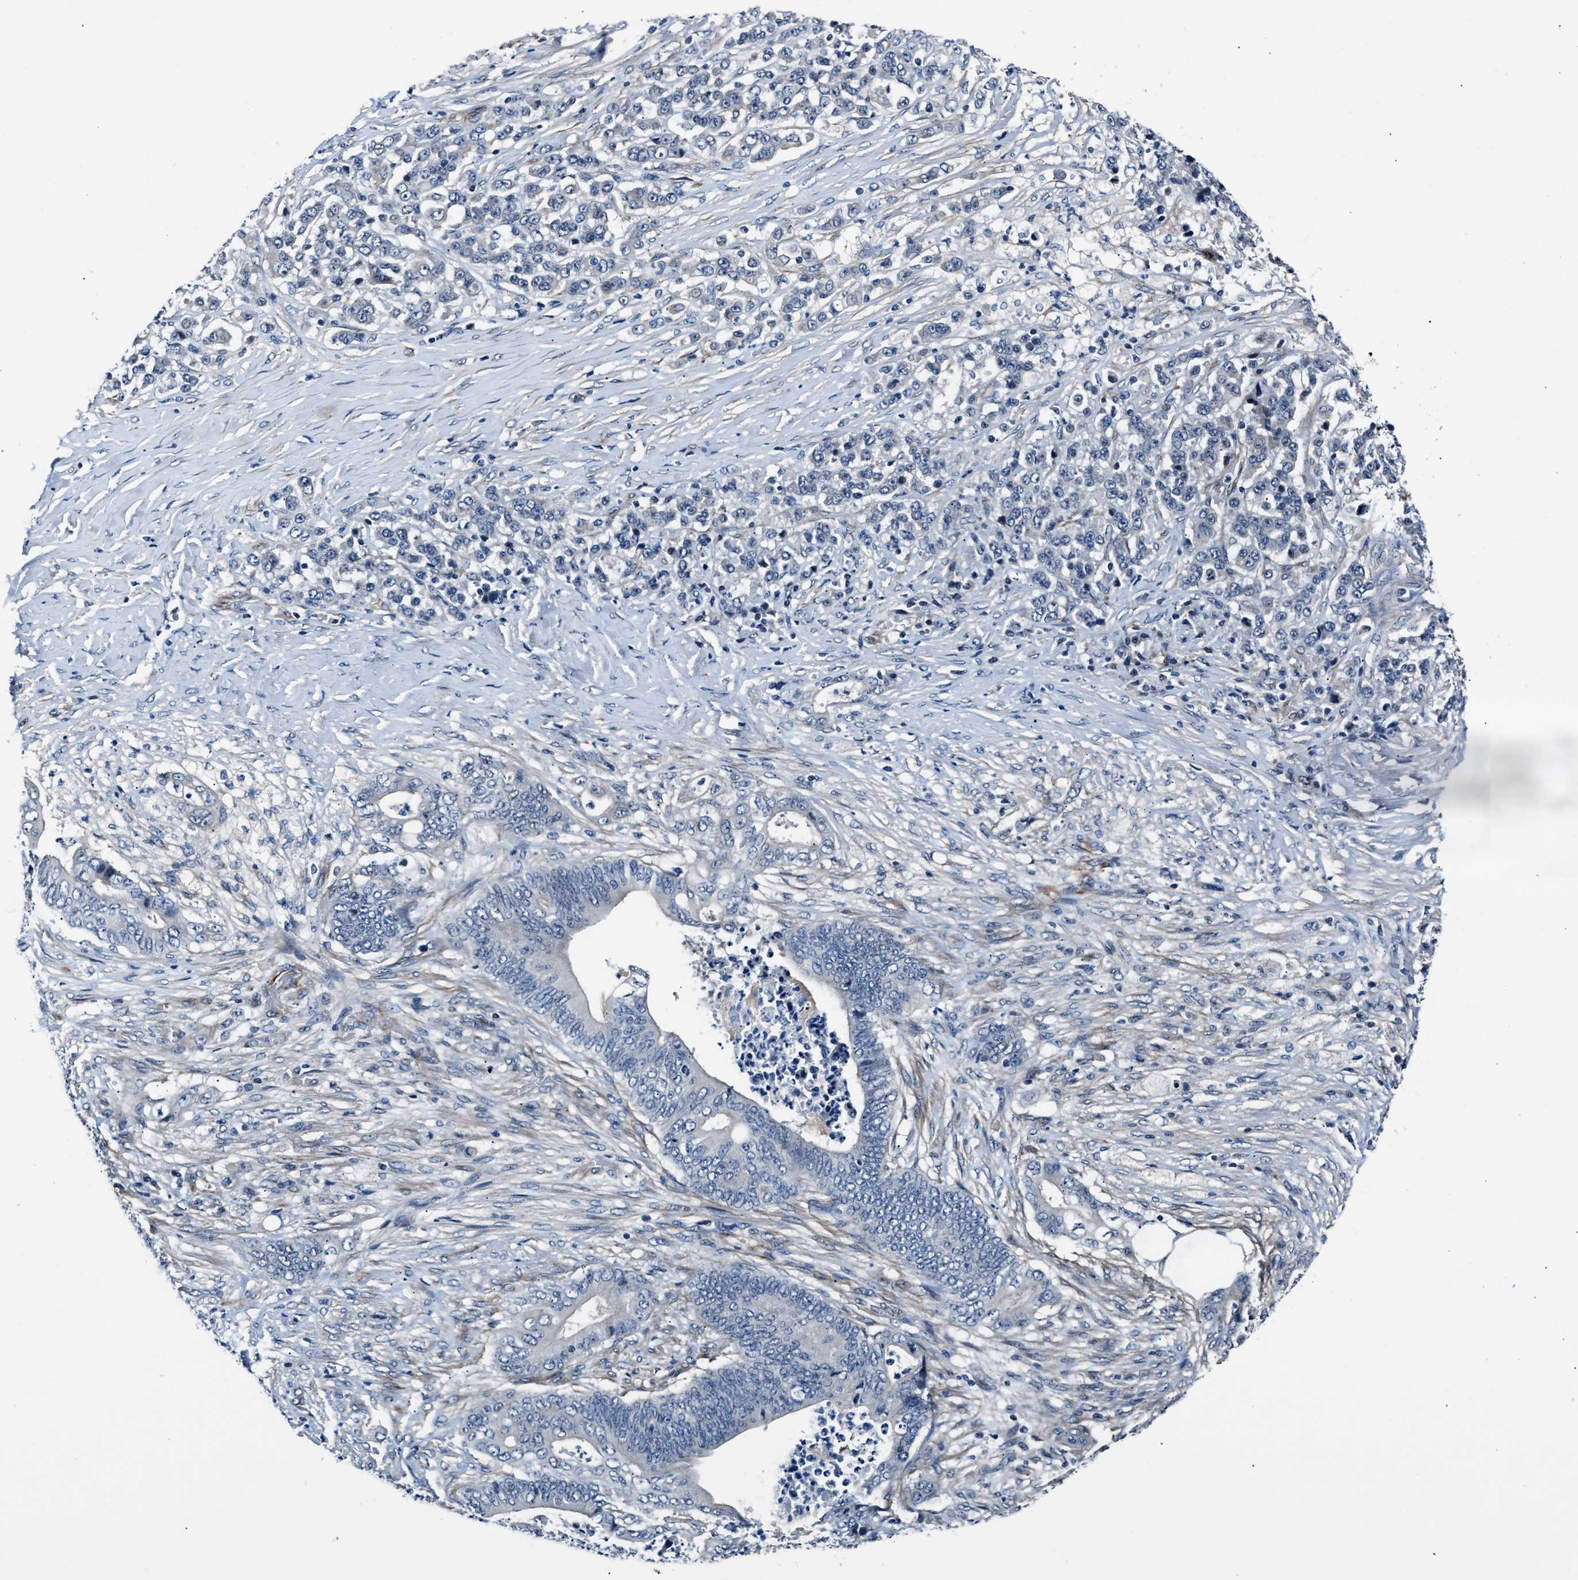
{"staining": {"intensity": "negative", "quantity": "none", "location": "none"}, "tissue": "stomach cancer", "cell_type": "Tumor cells", "image_type": "cancer", "snomed": [{"axis": "morphology", "description": "Adenocarcinoma, NOS"}, {"axis": "topography", "description": "Stomach"}], "caption": "This is an immunohistochemistry (IHC) histopathology image of human stomach cancer. There is no staining in tumor cells.", "gene": "MPDZ", "patient": {"sex": "female", "age": 73}}